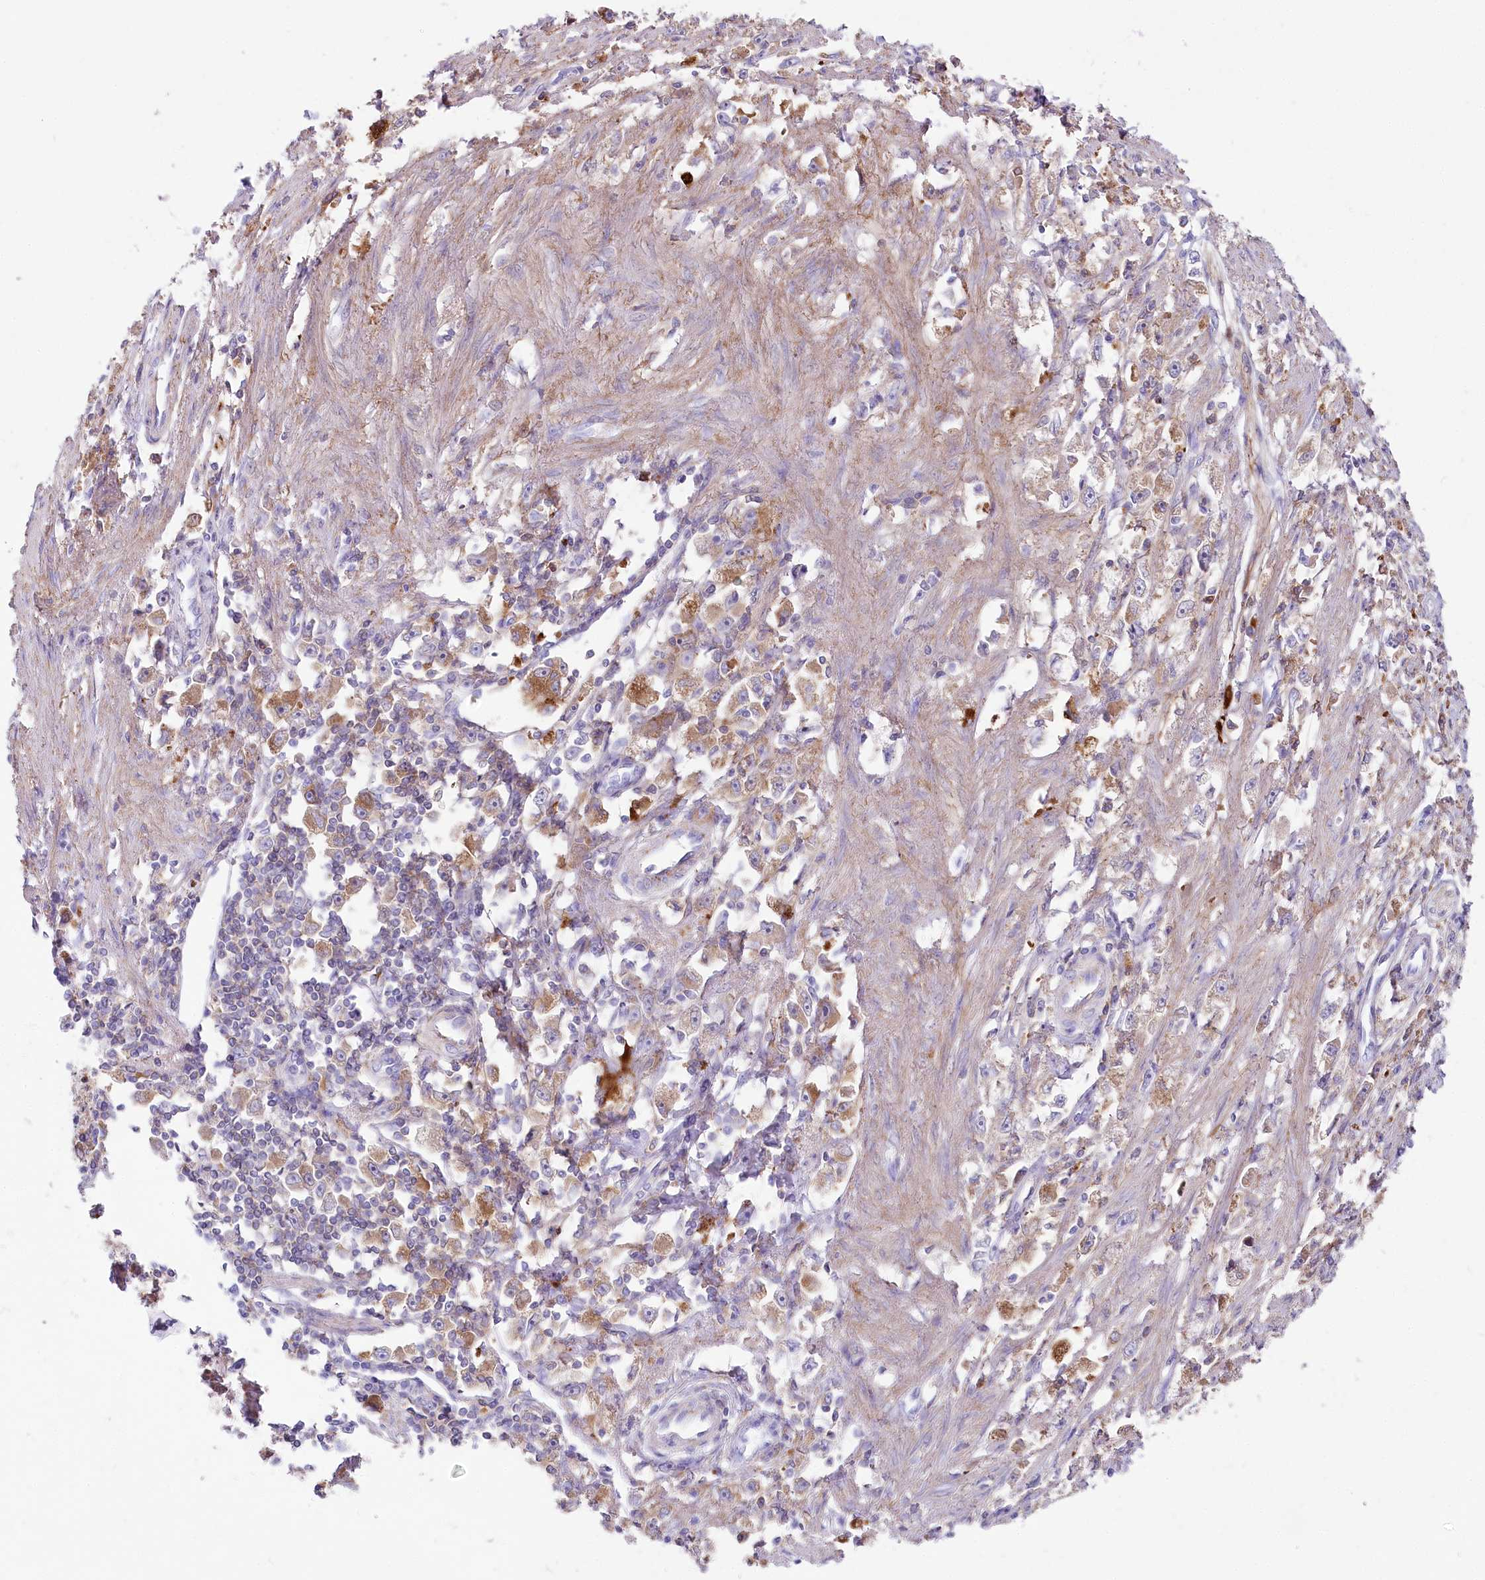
{"staining": {"intensity": "moderate", "quantity": "<25%", "location": "cytoplasmic/membranous"}, "tissue": "stomach cancer", "cell_type": "Tumor cells", "image_type": "cancer", "snomed": [{"axis": "morphology", "description": "Adenocarcinoma, NOS"}, {"axis": "topography", "description": "Stomach"}], "caption": "Protein staining of adenocarcinoma (stomach) tissue exhibits moderate cytoplasmic/membranous positivity in approximately <25% of tumor cells.", "gene": "DNAJC19", "patient": {"sex": "female", "age": 59}}